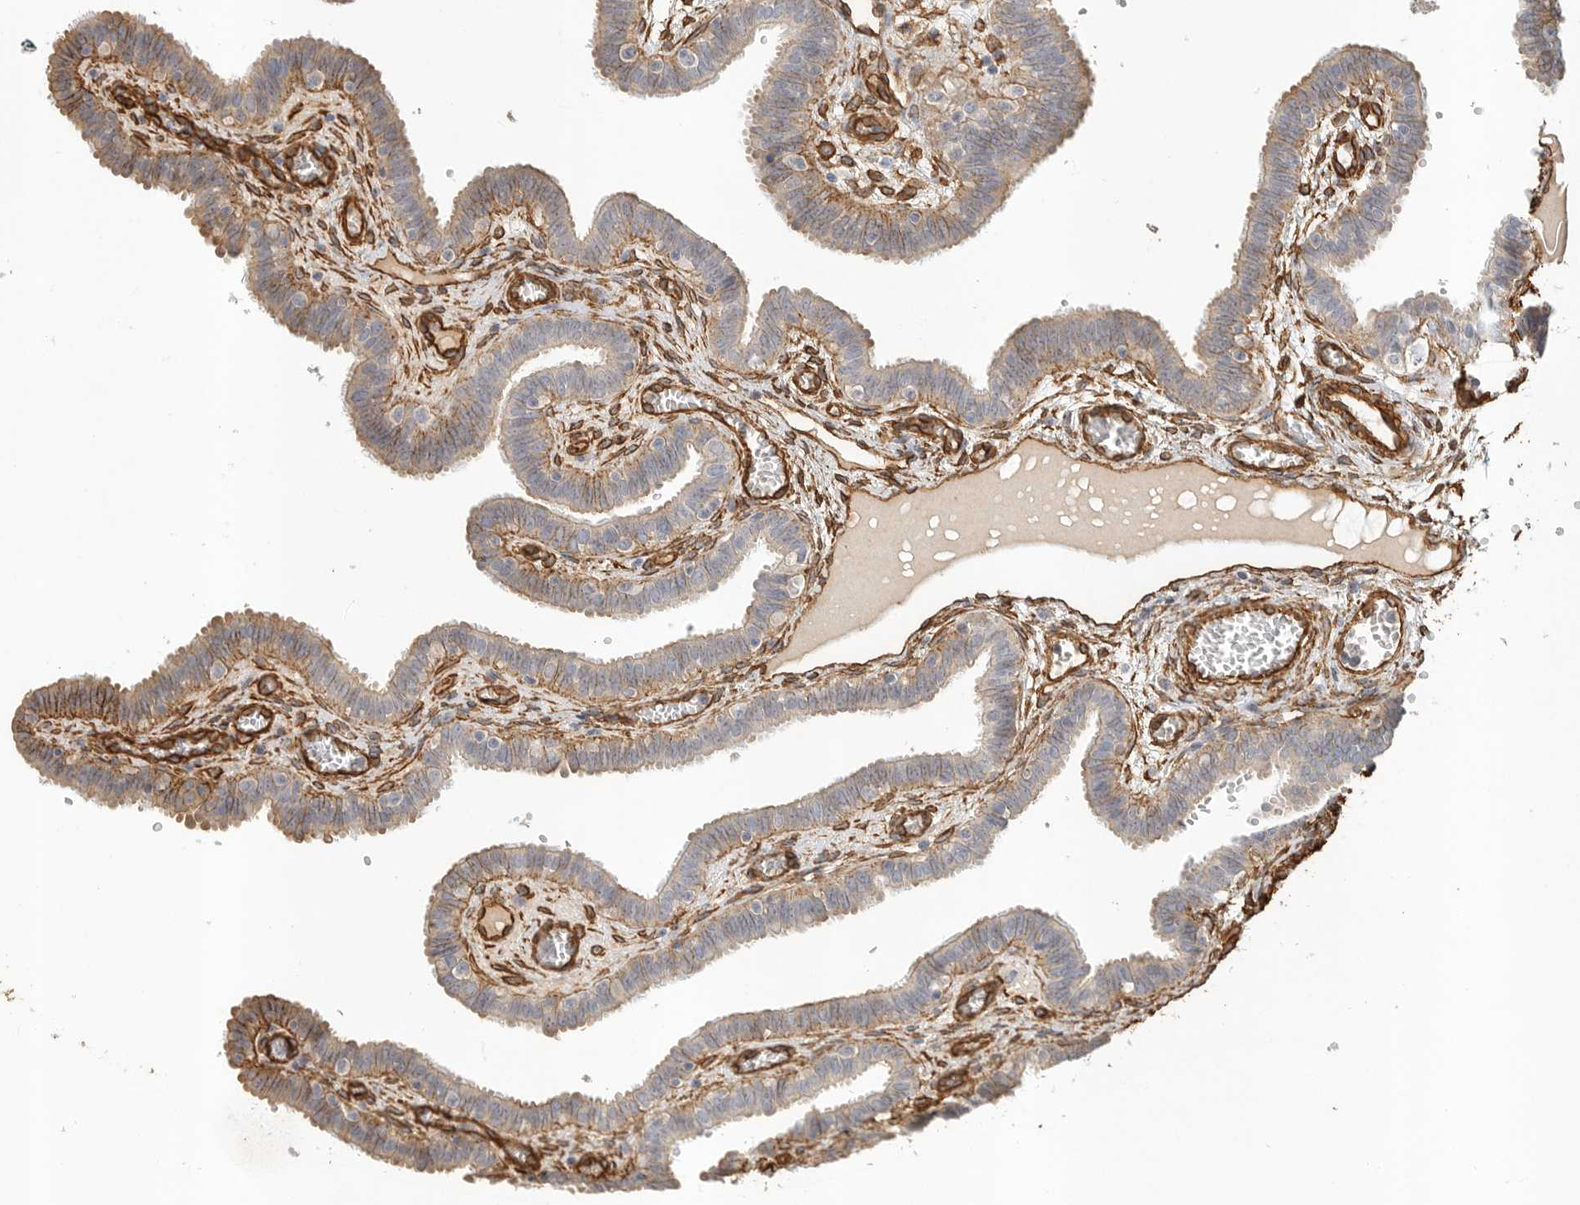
{"staining": {"intensity": "moderate", "quantity": "25%-75%", "location": "cytoplasmic/membranous"}, "tissue": "fallopian tube", "cell_type": "Glandular cells", "image_type": "normal", "snomed": [{"axis": "morphology", "description": "Normal tissue, NOS"}, {"axis": "topography", "description": "Fallopian tube"}, {"axis": "topography", "description": "Placenta"}], "caption": "Glandular cells show moderate cytoplasmic/membranous expression in approximately 25%-75% of cells in normal fallopian tube.", "gene": "JMJD4", "patient": {"sex": "female", "age": 32}}